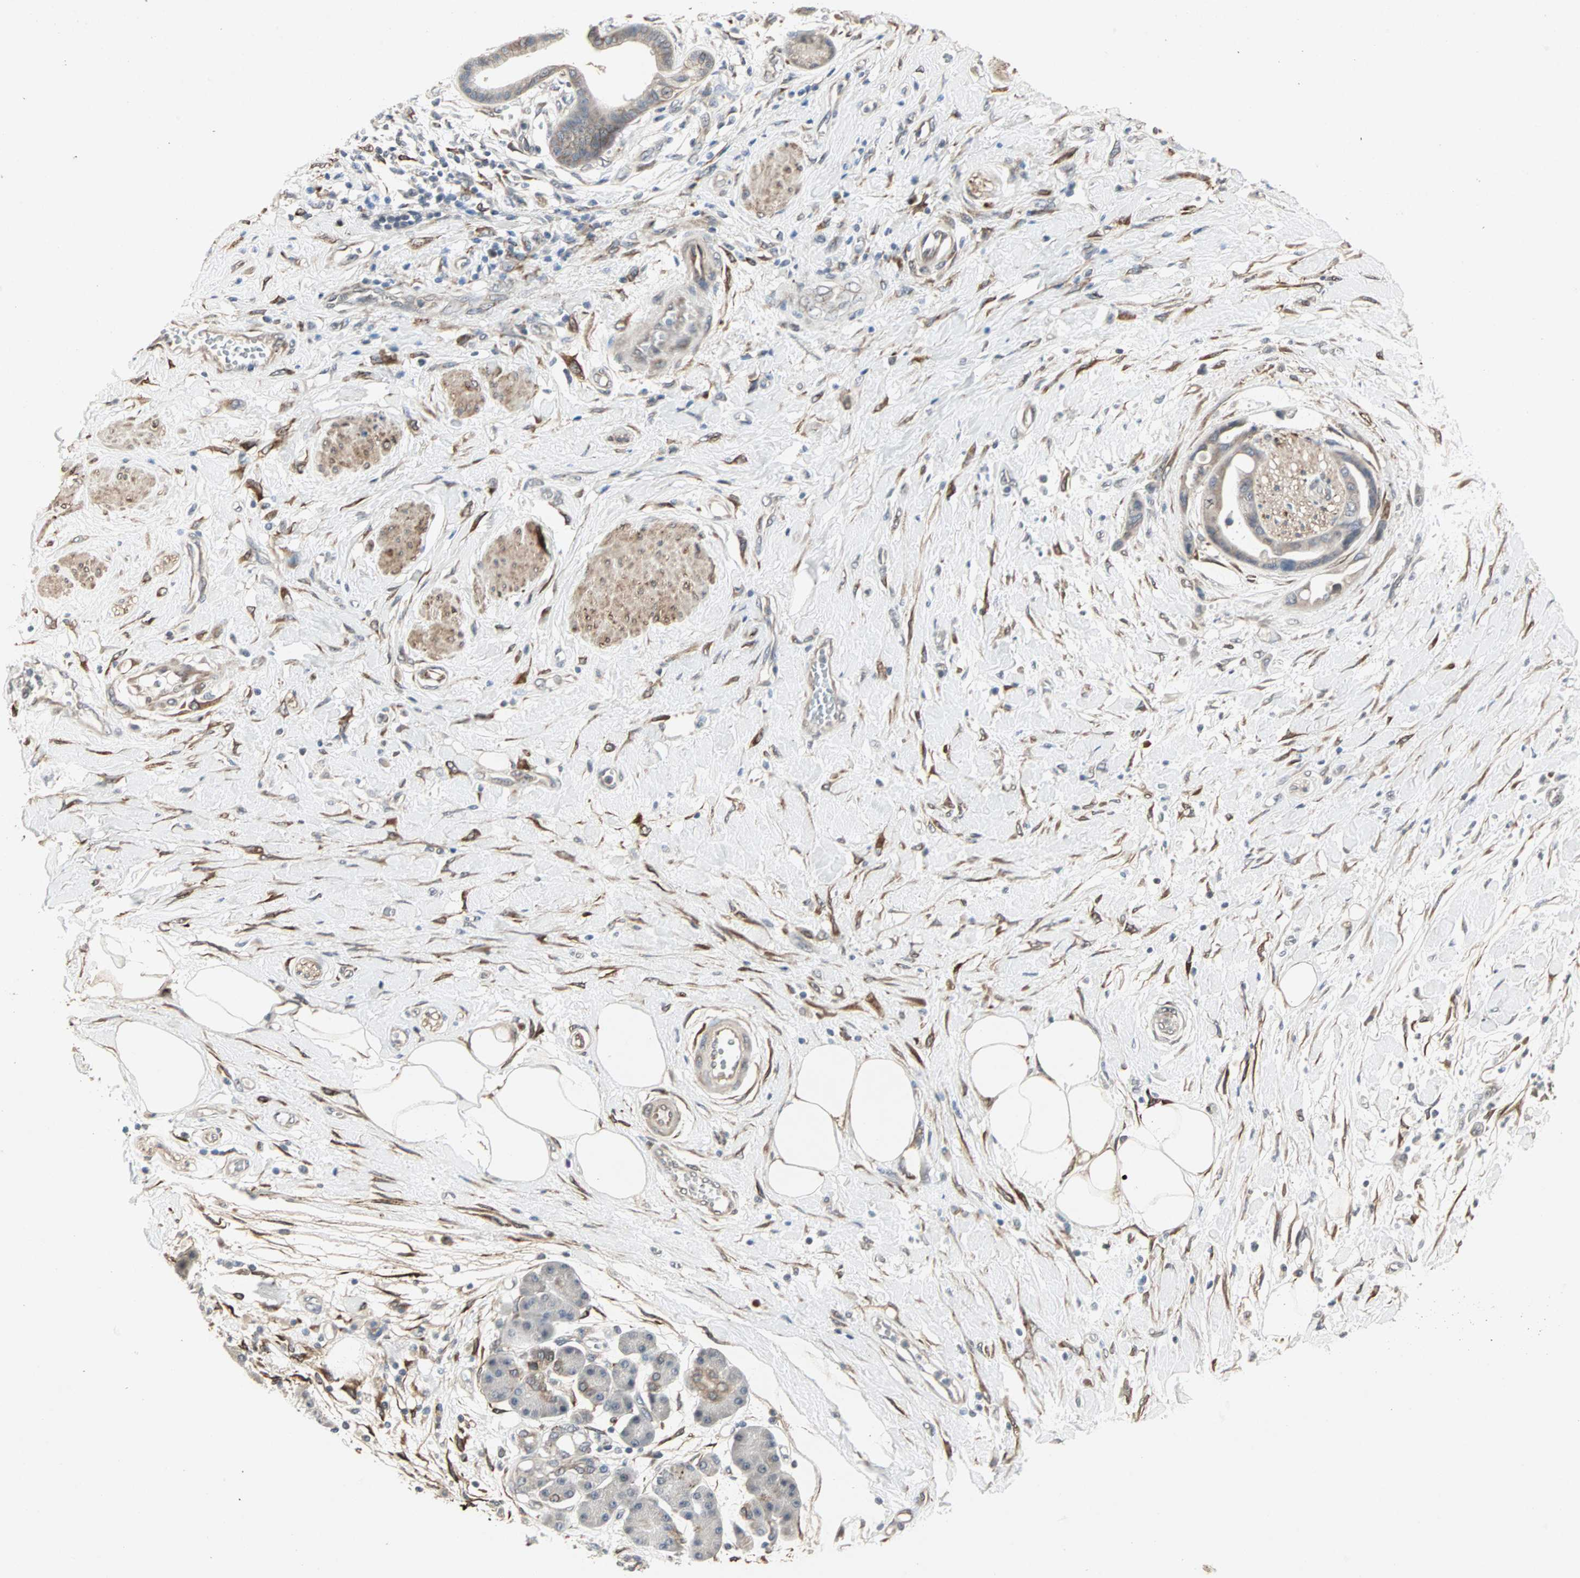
{"staining": {"intensity": "weak", "quantity": "<25%", "location": "cytoplasmic/membranous"}, "tissue": "pancreatic cancer", "cell_type": "Tumor cells", "image_type": "cancer", "snomed": [{"axis": "morphology", "description": "Adenocarcinoma, NOS"}, {"axis": "morphology", "description": "Adenocarcinoma, metastatic, NOS"}, {"axis": "topography", "description": "Lymph node"}, {"axis": "topography", "description": "Pancreas"}, {"axis": "topography", "description": "Duodenum"}], "caption": "This histopathology image is of metastatic adenocarcinoma (pancreatic) stained with IHC to label a protein in brown with the nuclei are counter-stained blue. There is no expression in tumor cells.", "gene": "TRPV4", "patient": {"sex": "female", "age": 64}}